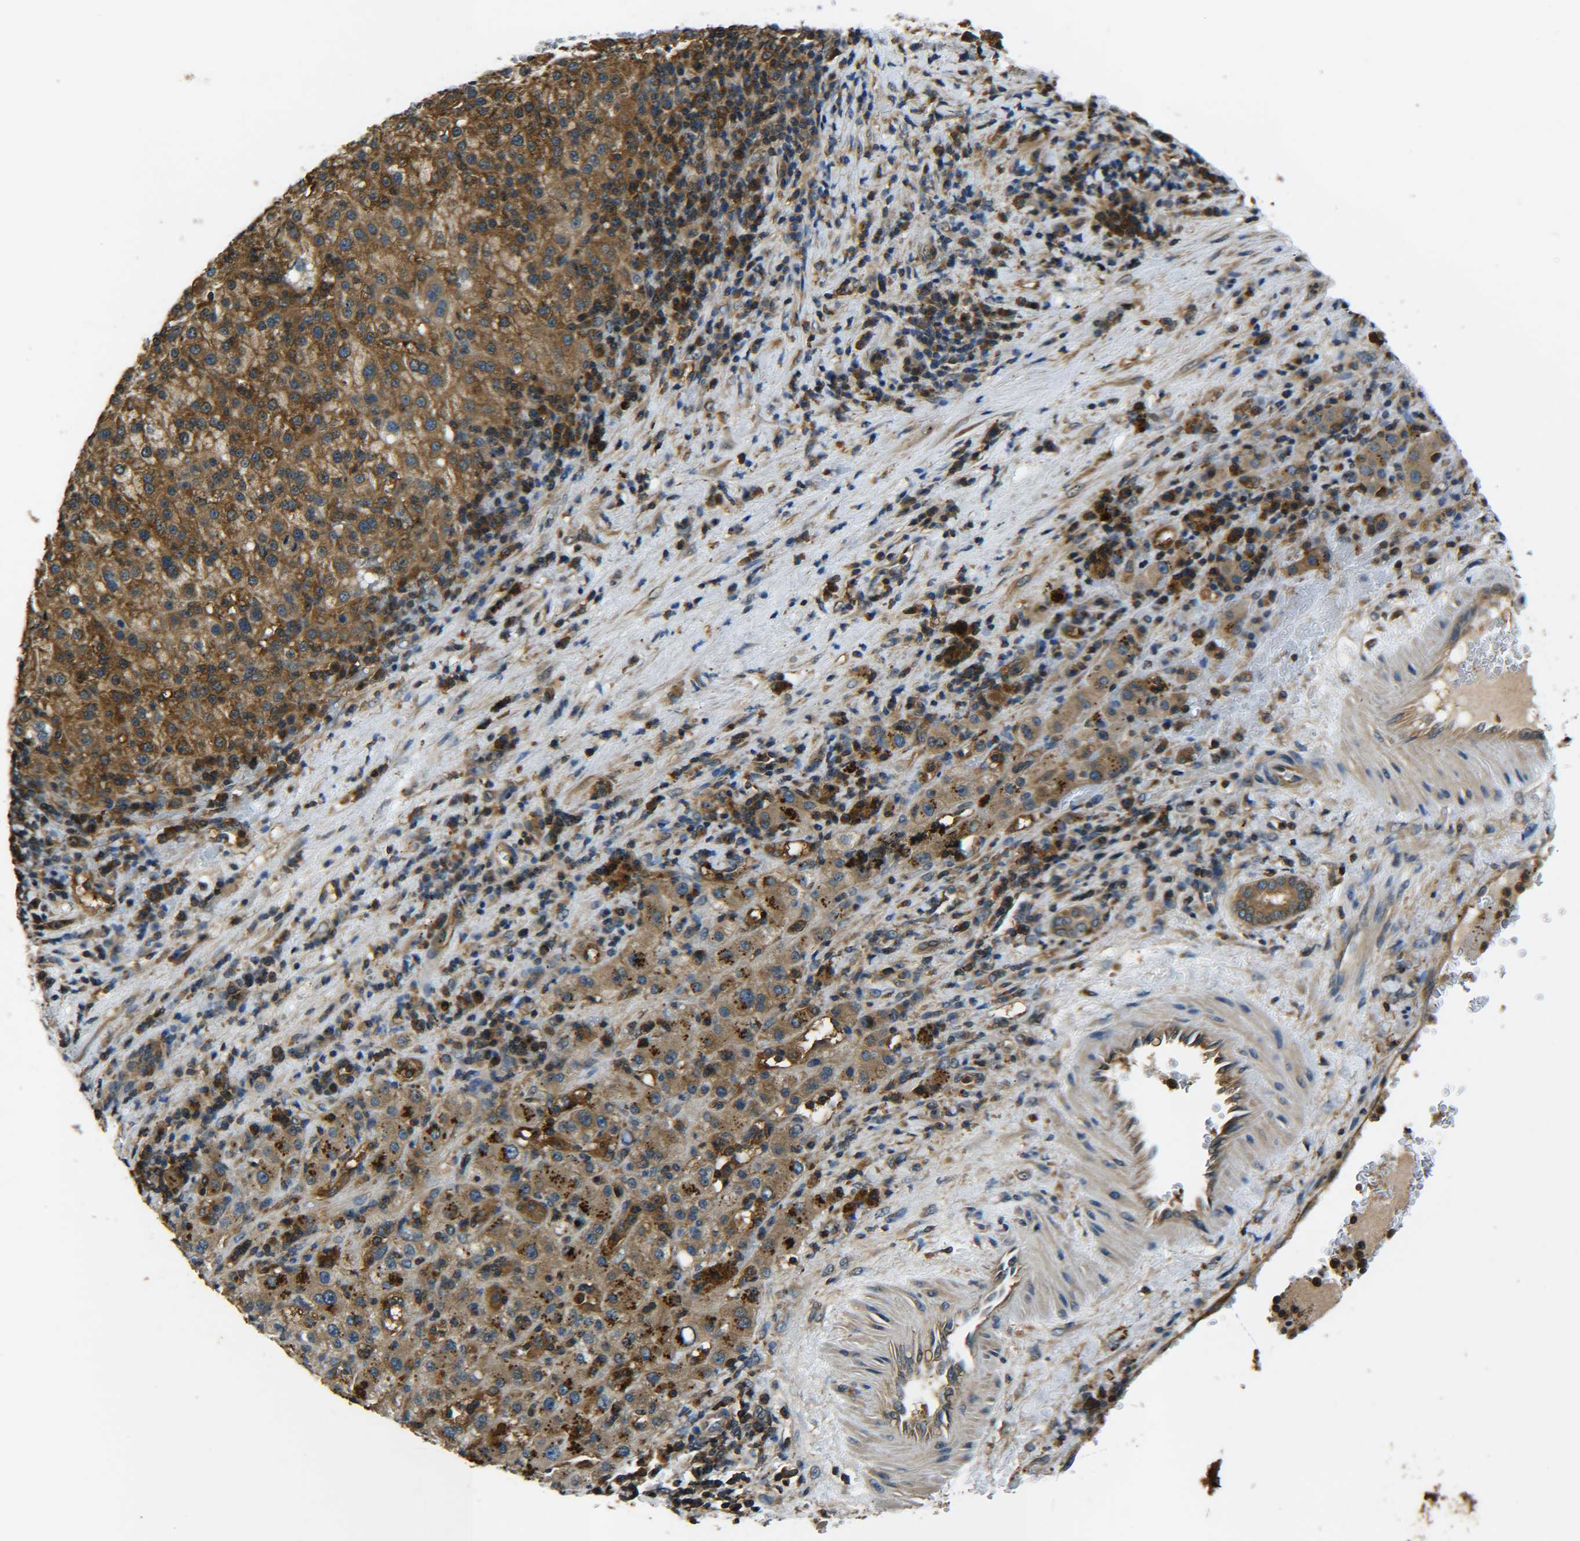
{"staining": {"intensity": "moderate", "quantity": ">75%", "location": "cytoplasmic/membranous"}, "tissue": "liver cancer", "cell_type": "Tumor cells", "image_type": "cancer", "snomed": [{"axis": "morphology", "description": "Carcinoma, Hepatocellular, NOS"}, {"axis": "topography", "description": "Liver"}], "caption": "Immunohistochemical staining of human hepatocellular carcinoma (liver) exhibits medium levels of moderate cytoplasmic/membranous expression in approximately >75% of tumor cells. (DAB IHC with brightfield microscopy, high magnification).", "gene": "PREB", "patient": {"sex": "female", "age": 58}}